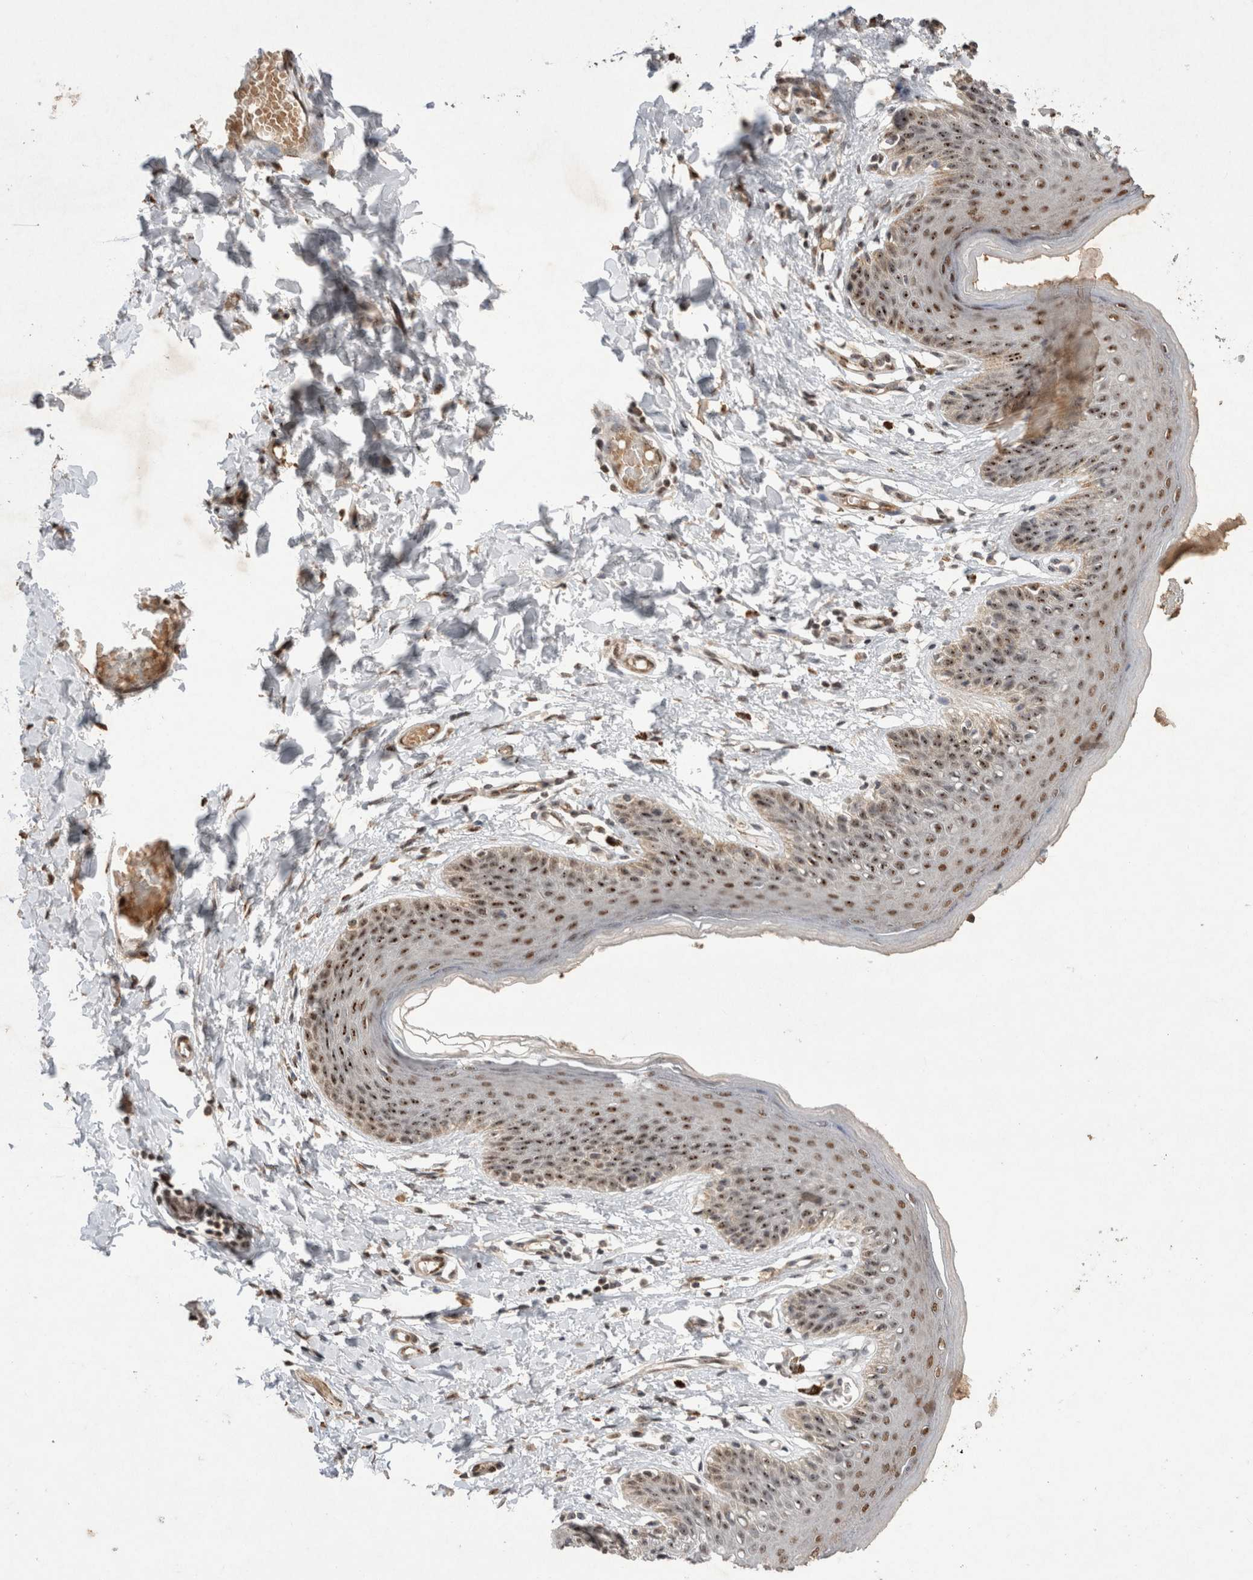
{"staining": {"intensity": "strong", "quantity": ">75%", "location": "nuclear"}, "tissue": "skin", "cell_type": "Epidermal cells", "image_type": "normal", "snomed": [{"axis": "morphology", "description": "Normal tissue, NOS"}, {"axis": "topography", "description": "Vulva"}], "caption": "DAB (3,3'-diaminobenzidine) immunohistochemical staining of unremarkable human skin exhibits strong nuclear protein expression in approximately >75% of epidermal cells.", "gene": "STK11", "patient": {"sex": "female", "age": 66}}